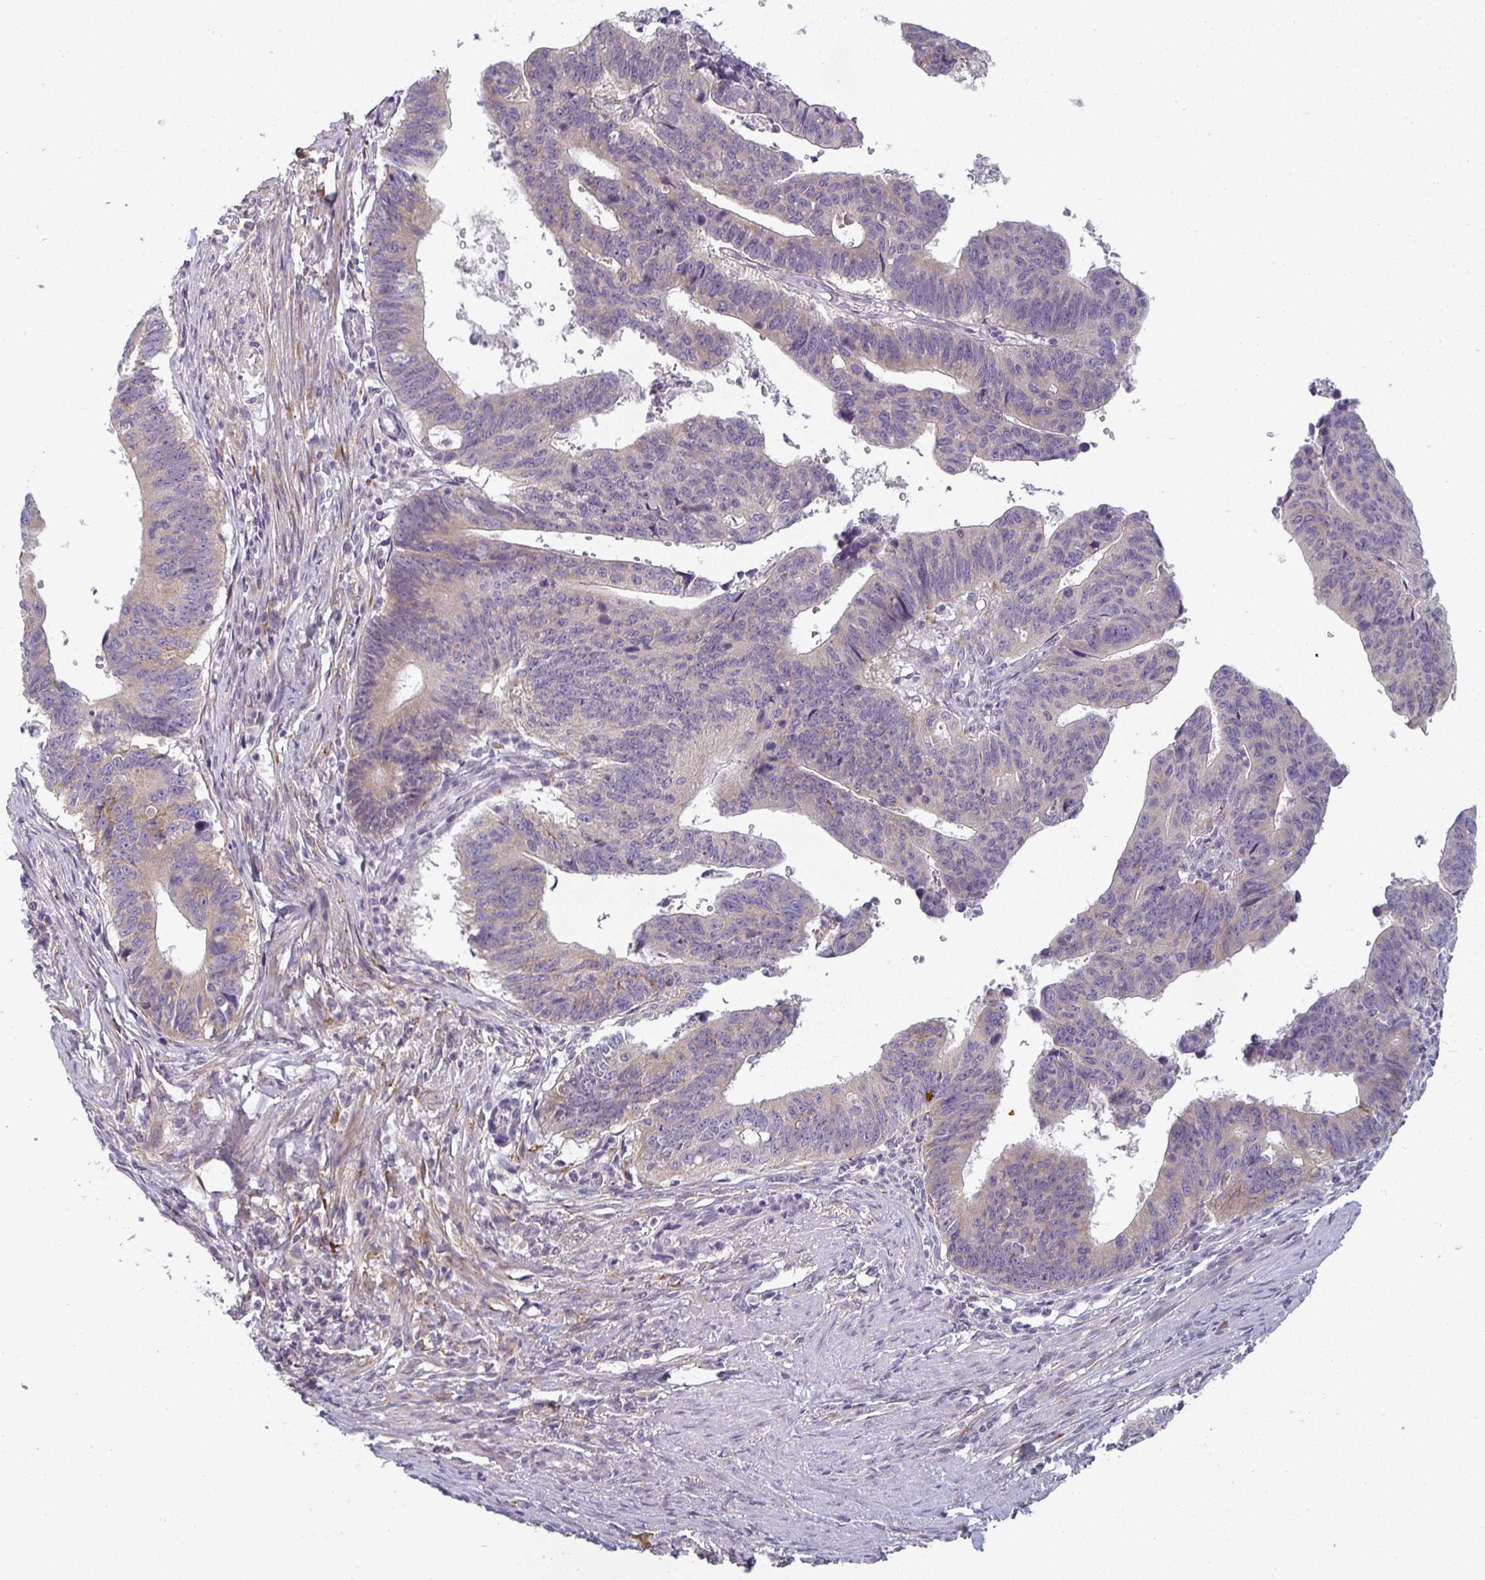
{"staining": {"intensity": "weak", "quantity": "<25%", "location": "cytoplasmic/membranous"}, "tissue": "stomach cancer", "cell_type": "Tumor cells", "image_type": "cancer", "snomed": [{"axis": "morphology", "description": "Adenocarcinoma, NOS"}, {"axis": "topography", "description": "Stomach"}], "caption": "Tumor cells are negative for brown protein staining in stomach cancer (adenocarcinoma). The staining was performed using DAB (3,3'-diaminobenzidine) to visualize the protein expression in brown, while the nuclei were stained in blue with hematoxylin (Magnification: 20x).", "gene": "CTHRC1", "patient": {"sex": "male", "age": 59}}